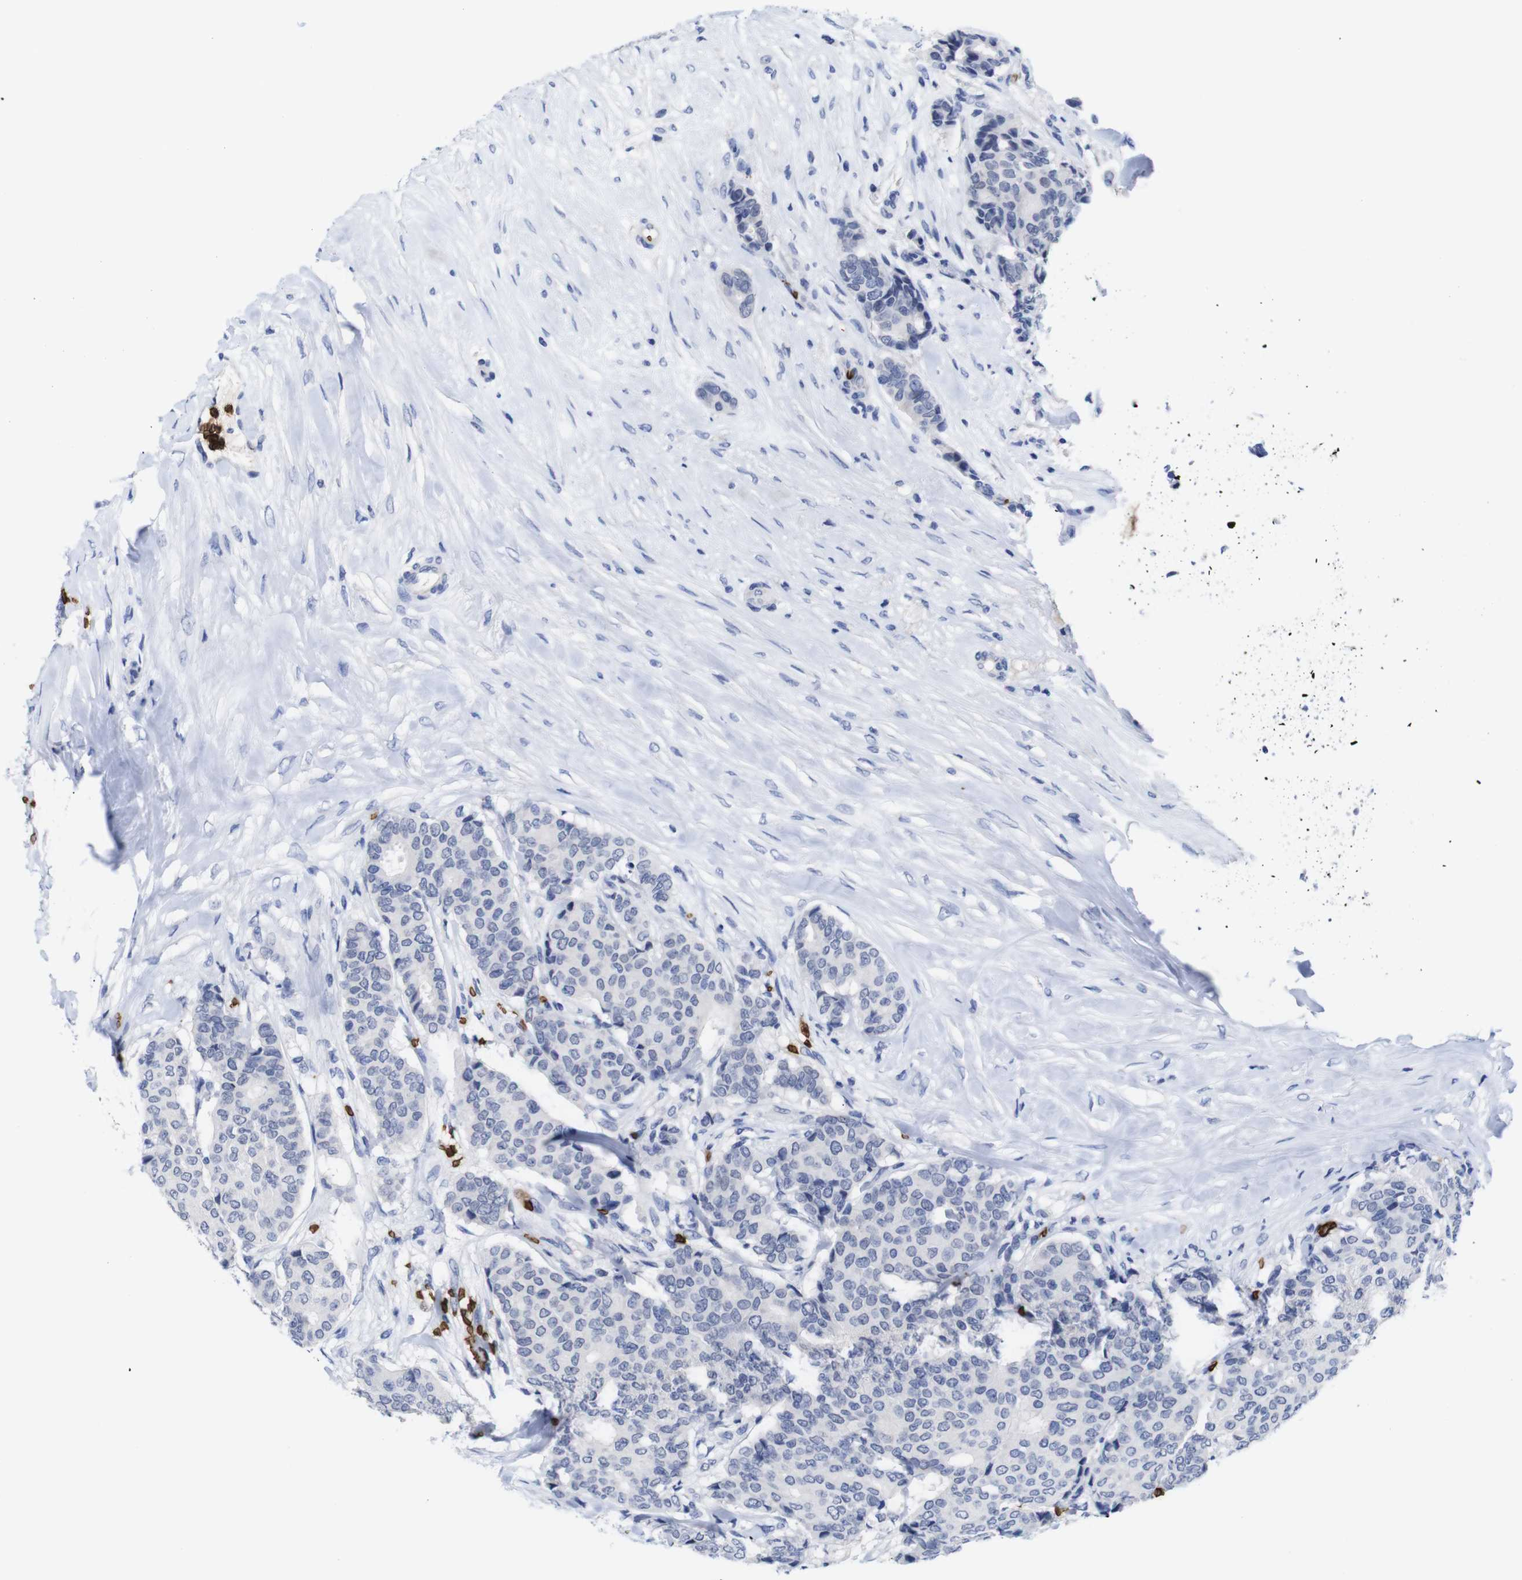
{"staining": {"intensity": "negative", "quantity": "none", "location": "none"}, "tissue": "breast cancer", "cell_type": "Tumor cells", "image_type": "cancer", "snomed": [{"axis": "morphology", "description": "Duct carcinoma"}, {"axis": "topography", "description": "Breast"}], "caption": "DAB (3,3'-diaminobenzidine) immunohistochemical staining of human breast cancer (intraductal carcinoma) reveals no significant staining in tumor cells.", "gene": "S1PR2", "patient": {"sex": "female", "age": 75}}